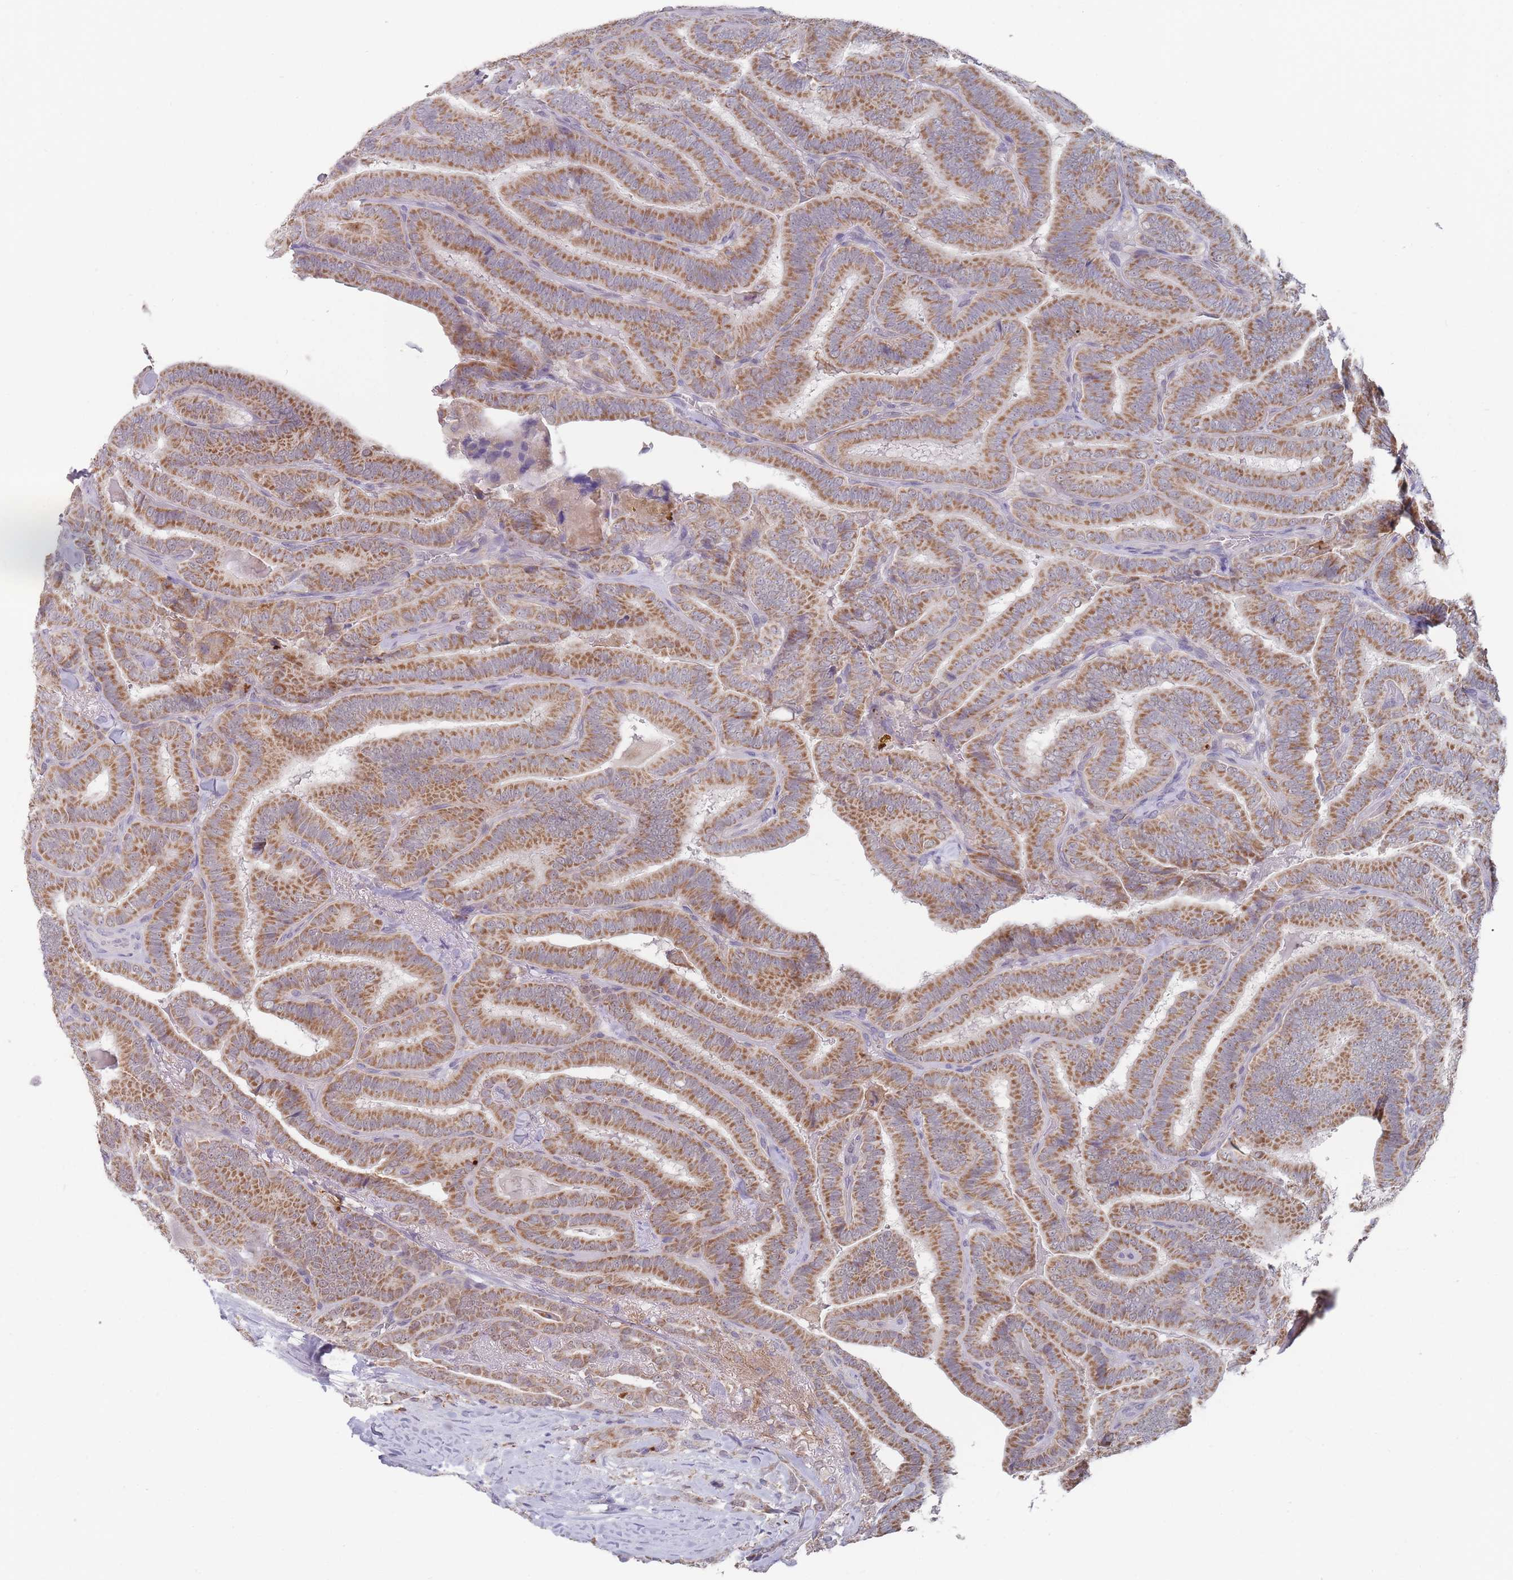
{"staining": {"intensity": "moderate", "quantity": ">75%", "location": "cytoplasmic/membranous"}, "tissue": "thyroid cancer", "cell_type": "Tumor cells", "image_type": "cancer", "snomed": [{"axis": "morphology", "description": "Papillary adenocarcinoma, NOS"}, {"axis": "topography", "description": "Thyroid gland"}], "caption": "This photomicrograph demonstrates thyroid cancer stained with IHC to label a protein in brown. The cytoplasmic/membranous of tumor cells show moderate positivity for the protein. Nuclei are counter-stained blue.", "gene": "PEX7", "patient": {"sex": "male", "age": 61}}